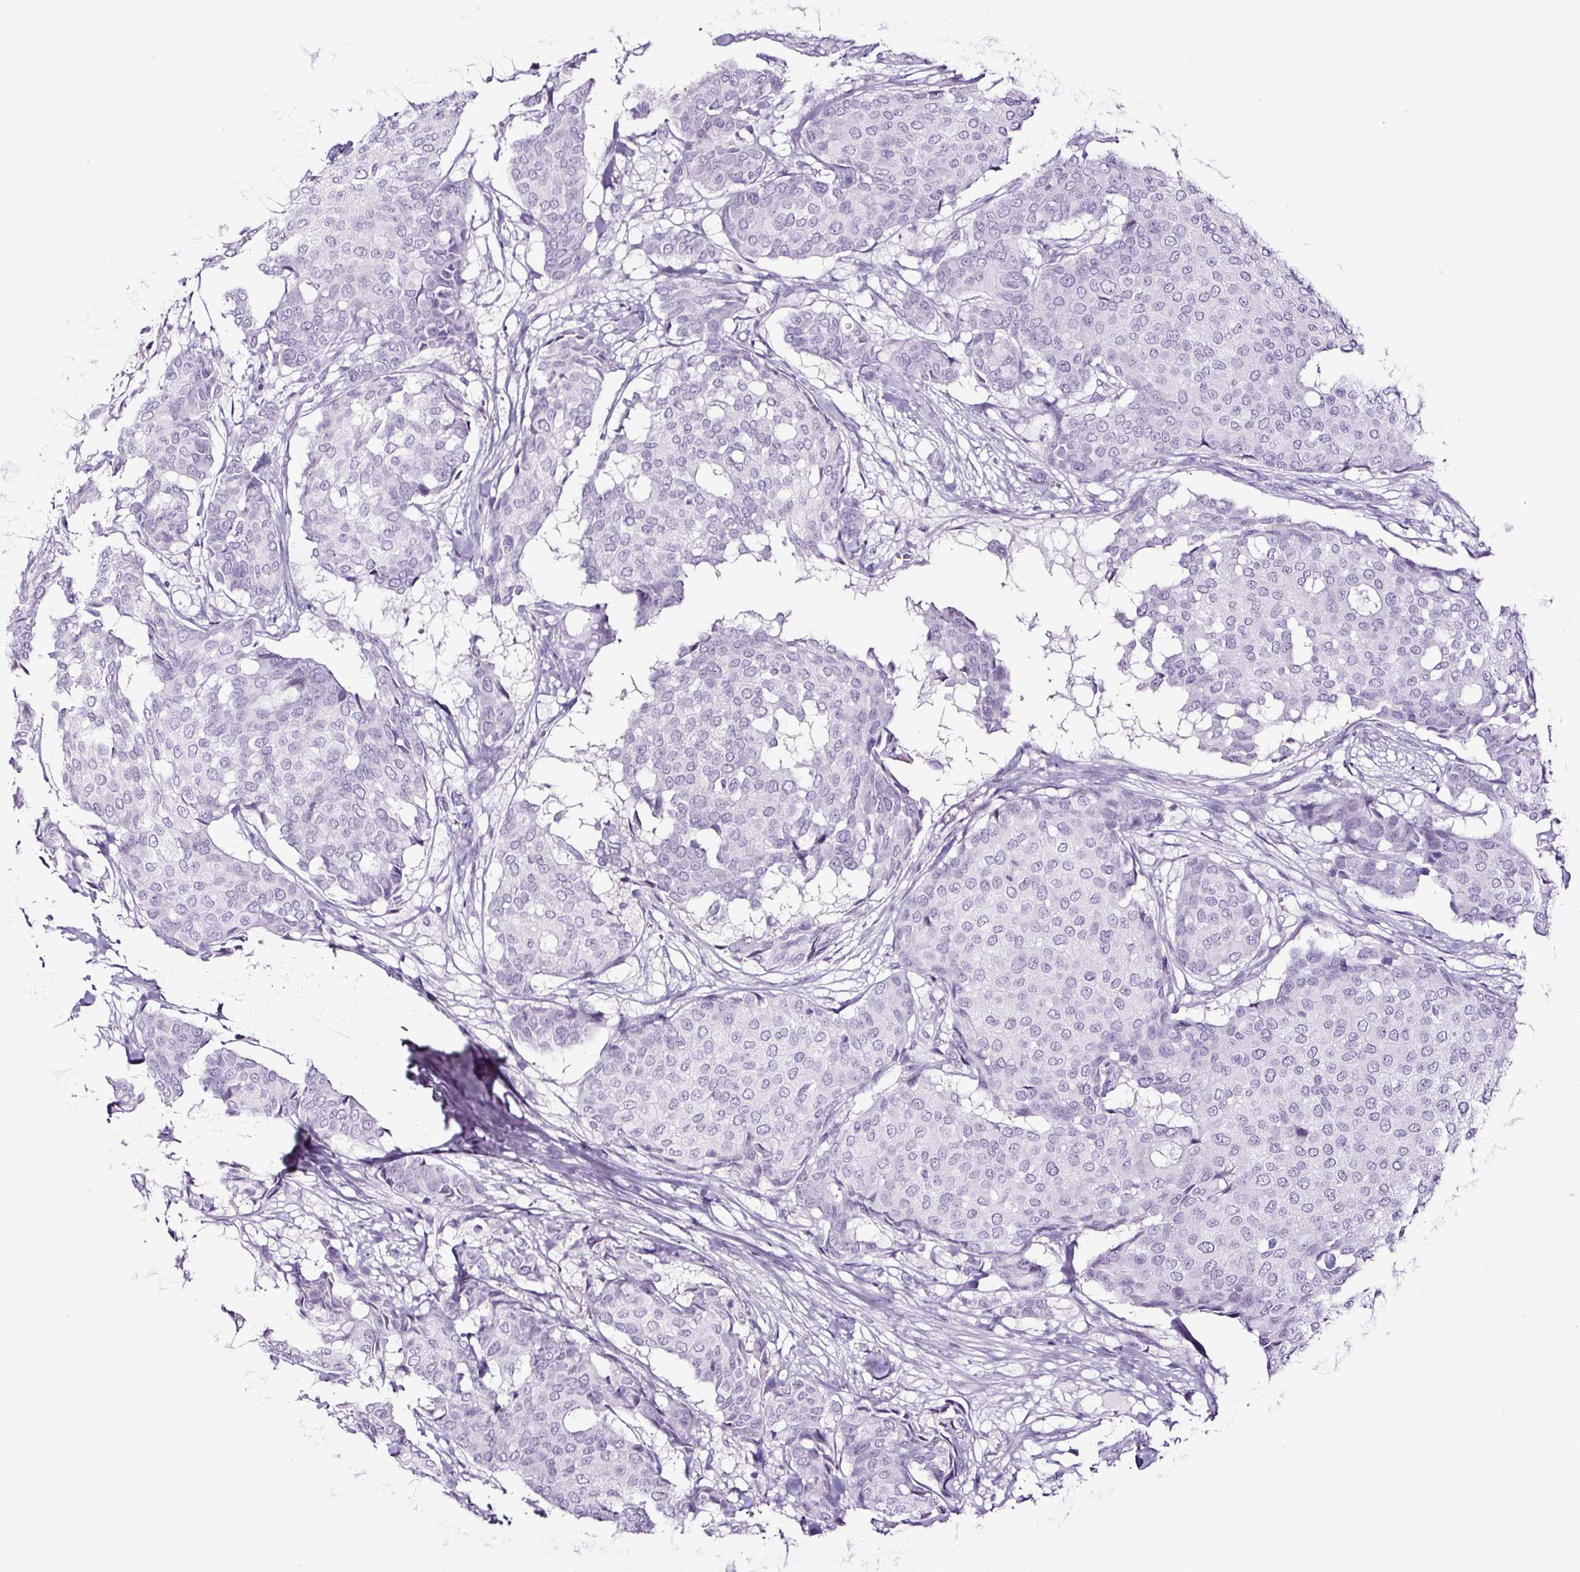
{"staining": {"intensity": "negative", "quantity": "none", "location": "none"}, "tissue": "breast cancer", "cell_type": "Tumor cells", "image_type": "cancer", "snomed": [{"axis": "morphology", "description": "Duct carcinoma"}, {"axis": "topography", "description": "Breast"}], "caption": "Human breast cancer (infiltrating ductal carcinoma) stained for a protein using immunohistochemistry (IHC) displays no positivity in tumor cells.", "gene": "NPHS2", "patient": {"sex": "female", "age": 75}}